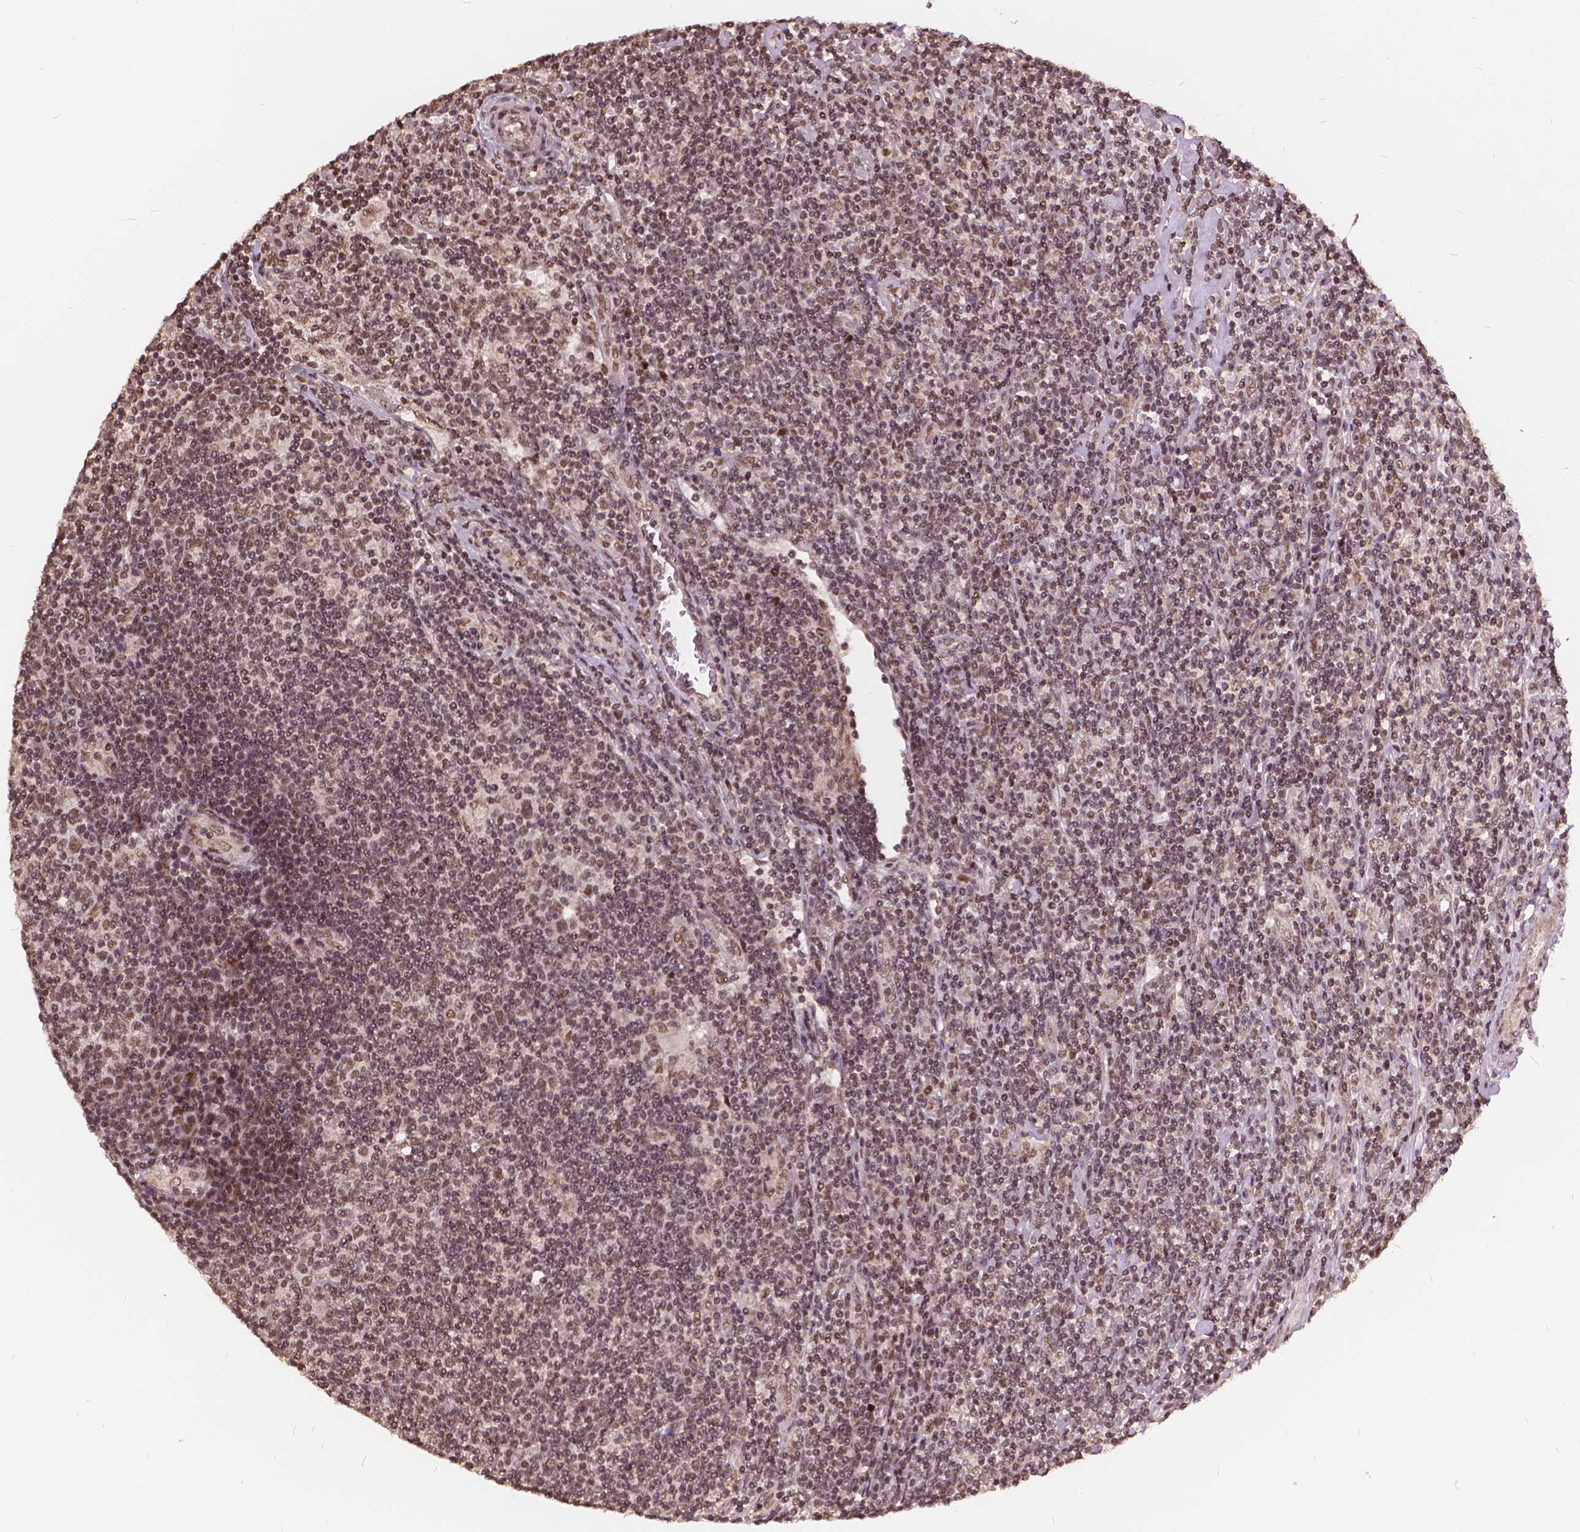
{"staining": {"intensity": "moderate", "quantity": ">75%", "location": "nuclear"}, "tissue": "lymphoma", "cell_type": "Tumor cells", "image_type": "cancer", "snomed": [{"axis": "morphology", "description": "Hodgkin's disease, NOS"}, {"axis": "topography", "description": "Lymph node"}], "caption": "About >75% of tumor cells in Hodgkin's disease show moderate nuclear protein staining as visualized by brown immunohistochemical staining.", "gene": "GPS2", "patient": {"sex": "male", "age": 40}}